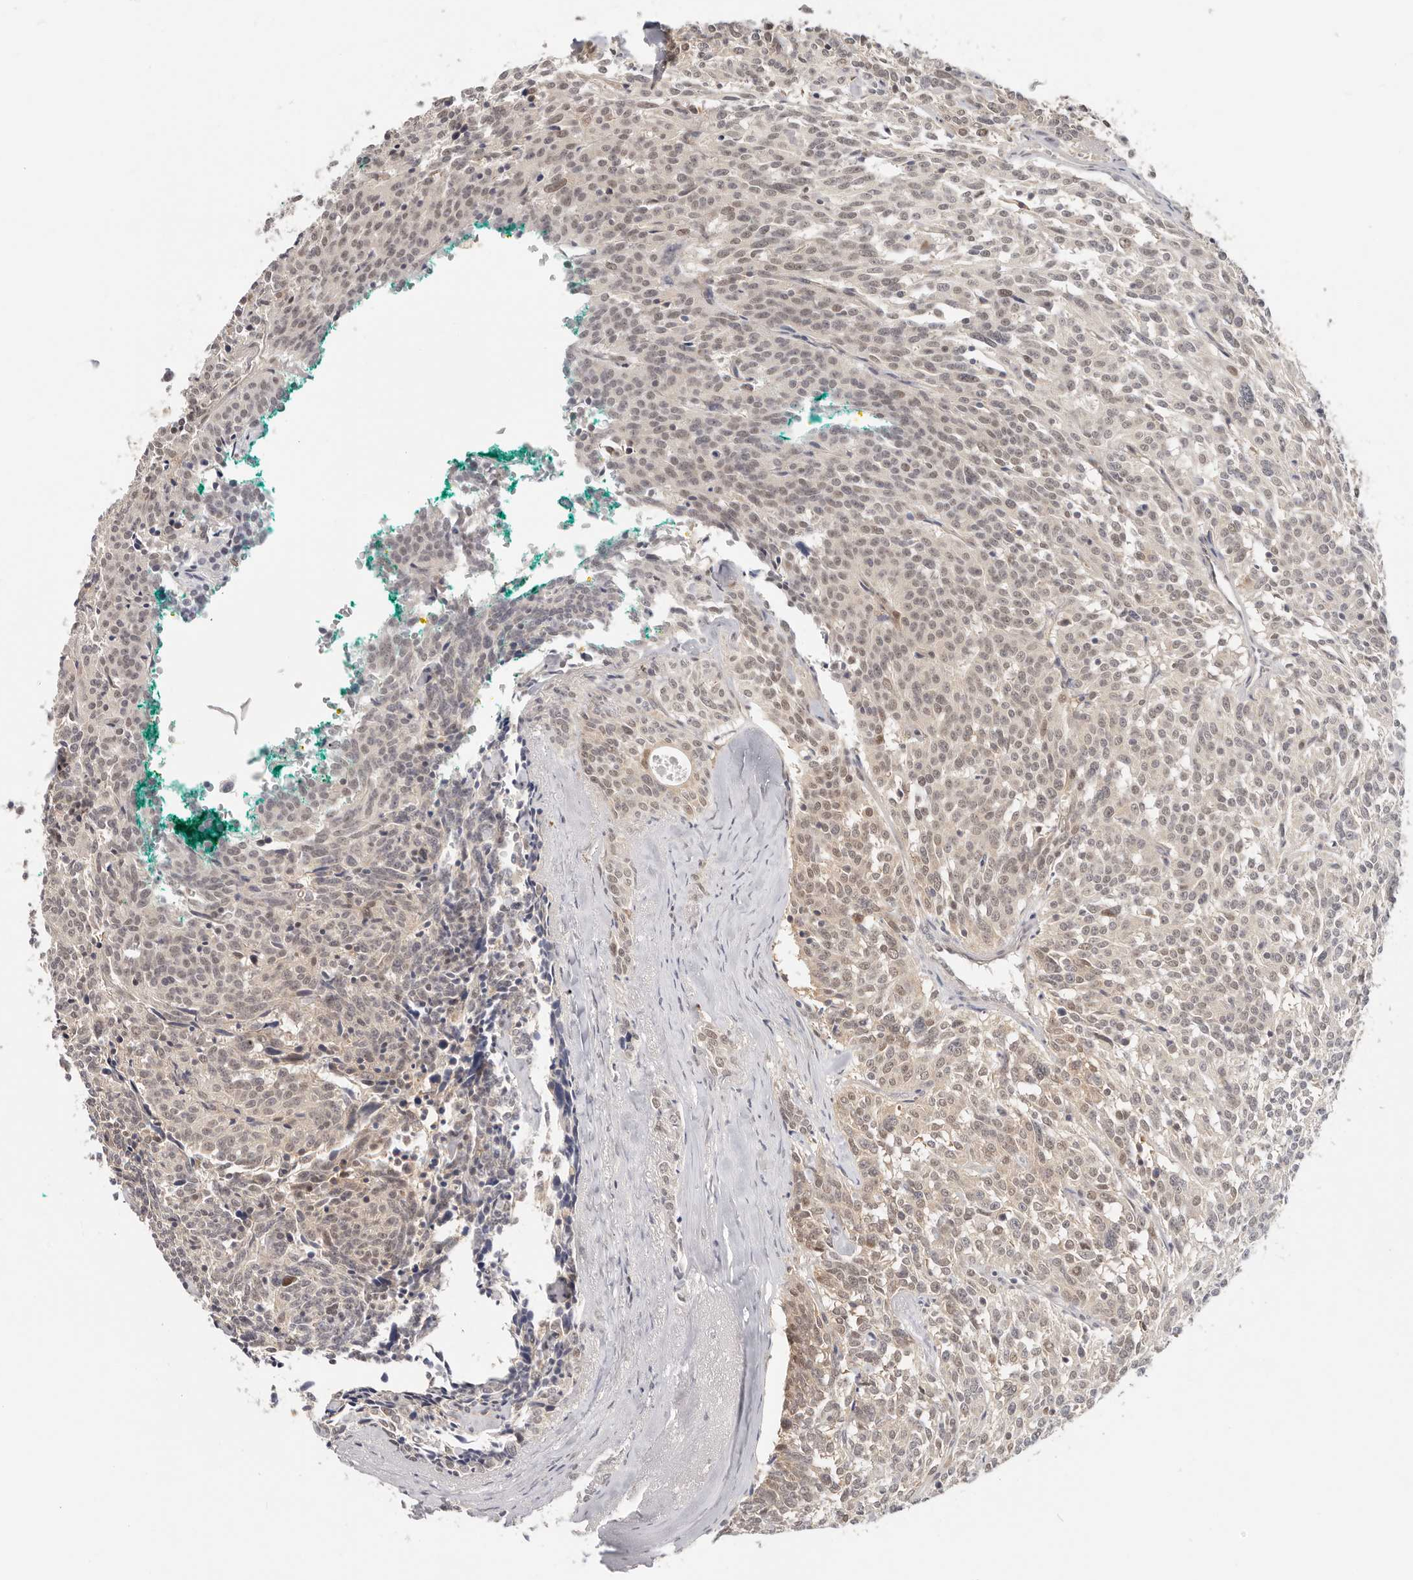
{"staining": {"intensity": "weak", "quantity": ">75%", "location": "nuclear"}, "tissue": "carcinoid", "cell_type": "Tumor cells", "image_type": "cancer", "snomed": [{"axis": "morphology", "description": "Carcinoid, malignant, NOS"}, {"axis": "topography", "description": "Lung"}], "caption": "Immunohistochemistry image of carcinoid stained for a protein (brown), which reveals low levels of weak nuclear staining in approximately >75% of tumor cells.", "gene": "LARP7", "patient": {"sex": "female", "age": 46}}